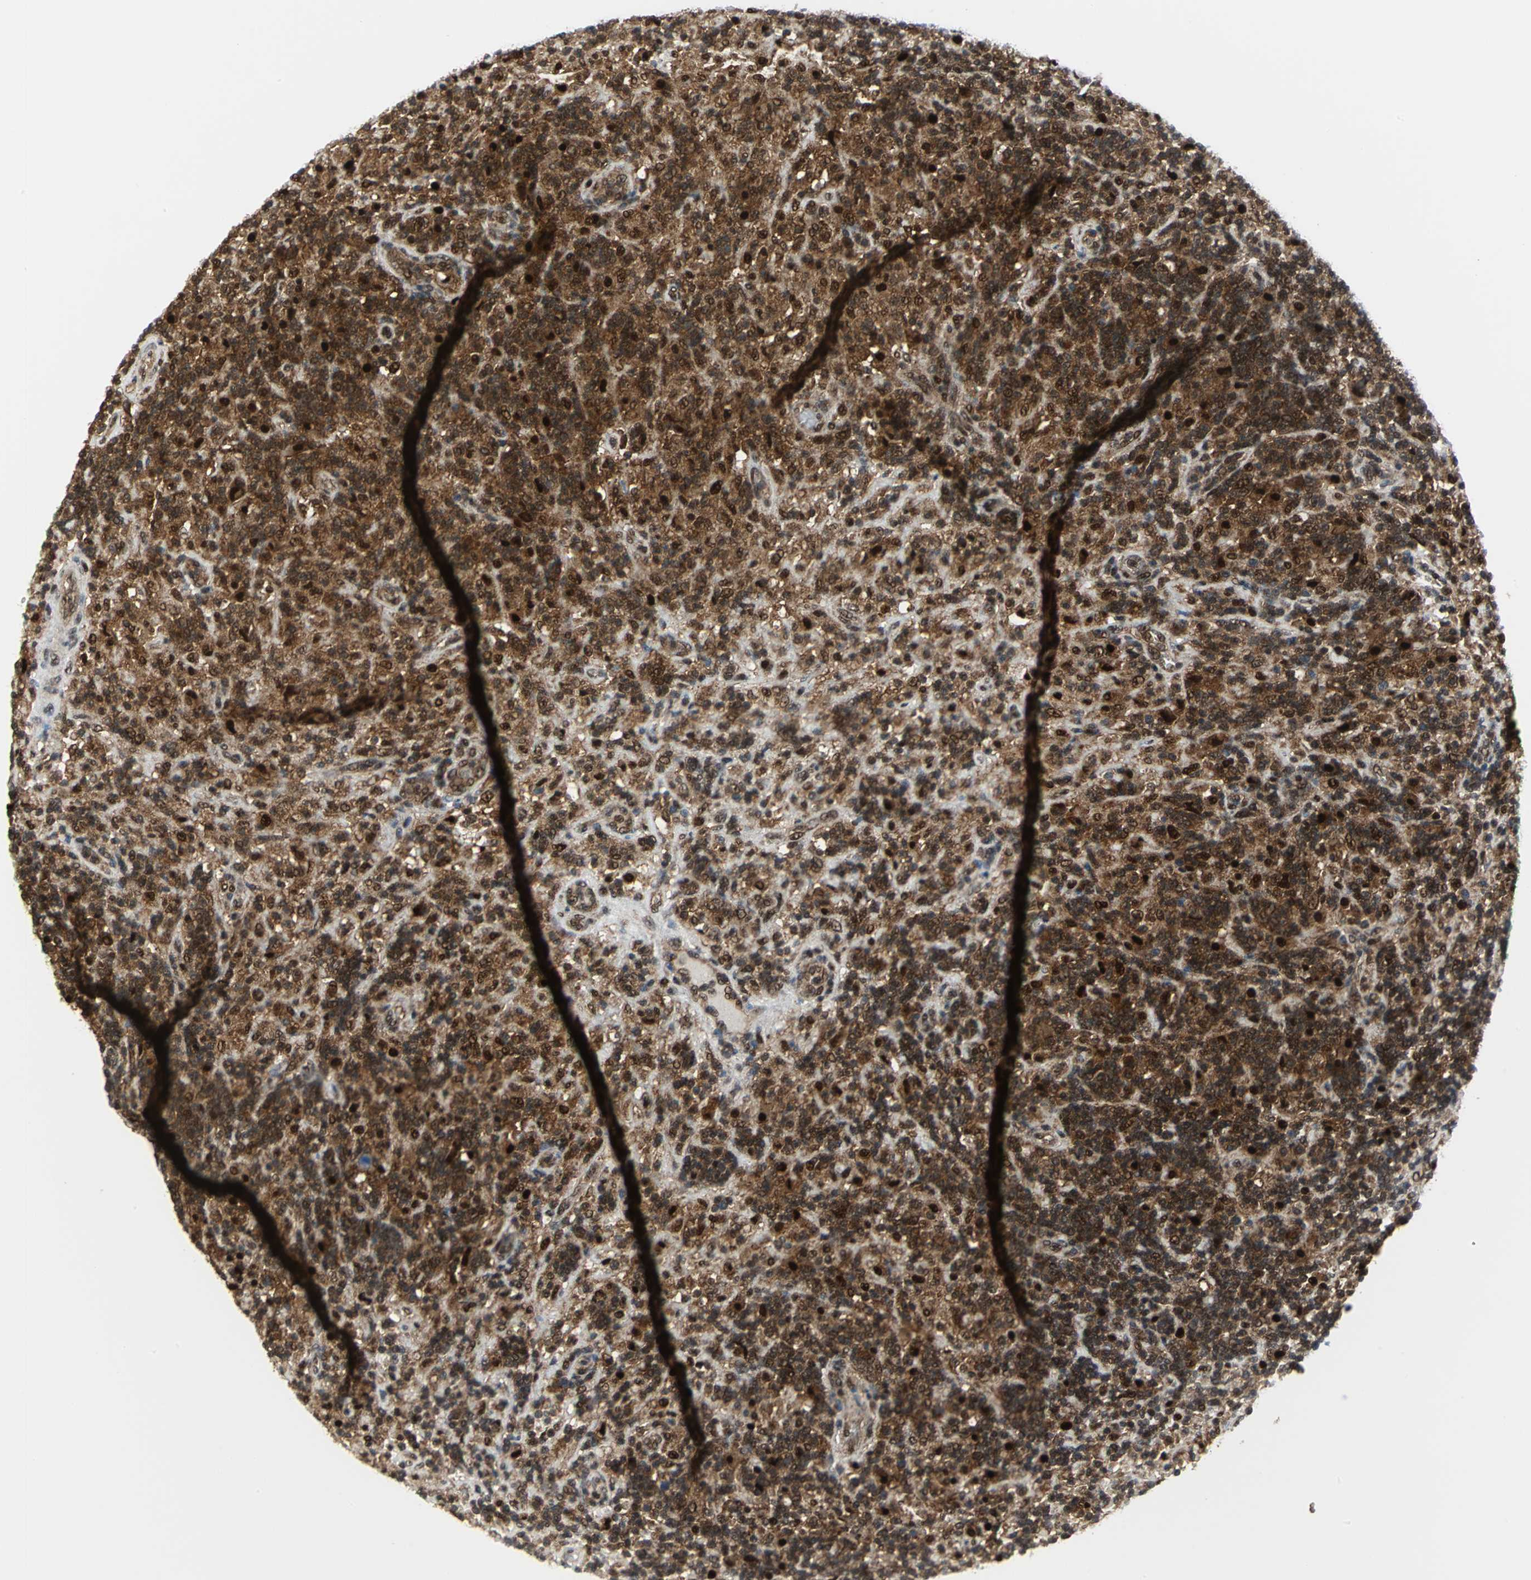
{"staining": {"intensity": "moderate", "quantity": ">75%", "location": "cytoplasmic/membranous,nuclear"}, "tissue": "lymphoma", "cell_type": "Tumor cells", "image_type": "cancer", "snomed": [{"axis": "morphology", "description": "Hodgkin's disease, NOS"}, {"axis": "topography", "description": "Lymph node"}], "caption": "An image of human lymphoma stained for a protein exhibits moderate cytoplasmic/membranous and nuclear brown staining in tumor cells.", "gene": "PSMA4", "patient": {"sex": "male", "age": 70}}